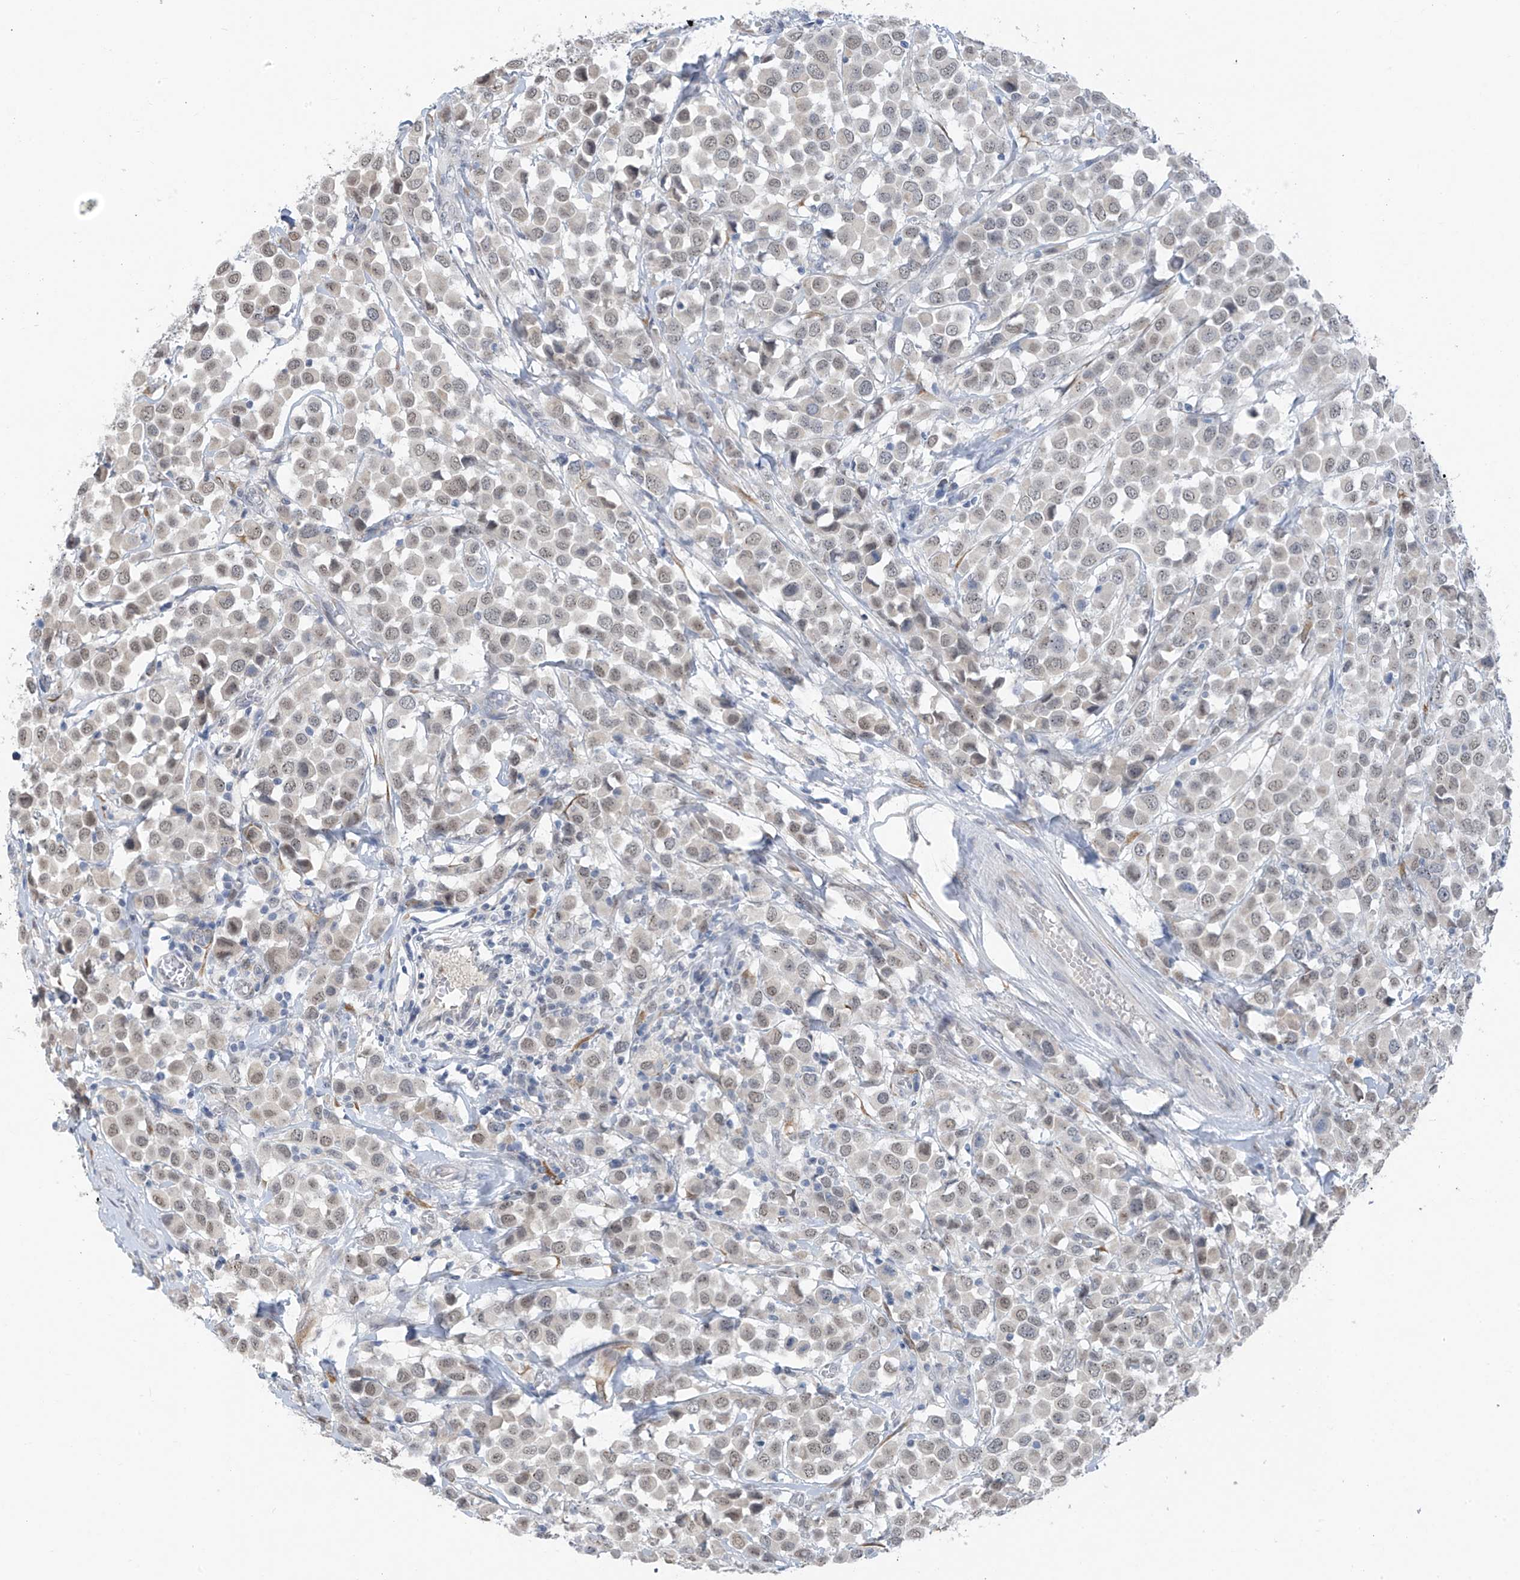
{"staining": {"intensity": "weak", "quantity": ">75%", "location": "nuclear"}, "tissue": "breast cancer", "cell_type": "Tumor cells", "image_type": "cancer", "snomed": [{"axis": "morphology", "description": "Duct carcinoma"}, {"axis": "topography", "description": "Breast"}], "caption": "Immunohistochemistry (IHC) image of neoplastic tissue: breast cancer (intraductal carcinoma) stained using immunohistochemistry shows low levels of weak protein expression localized specifically in the nuclear of tumor cells, appearing as a nuclear brown color.", "gene": "CYP4V2", "patient": {"sex": "female", "age": 61}}